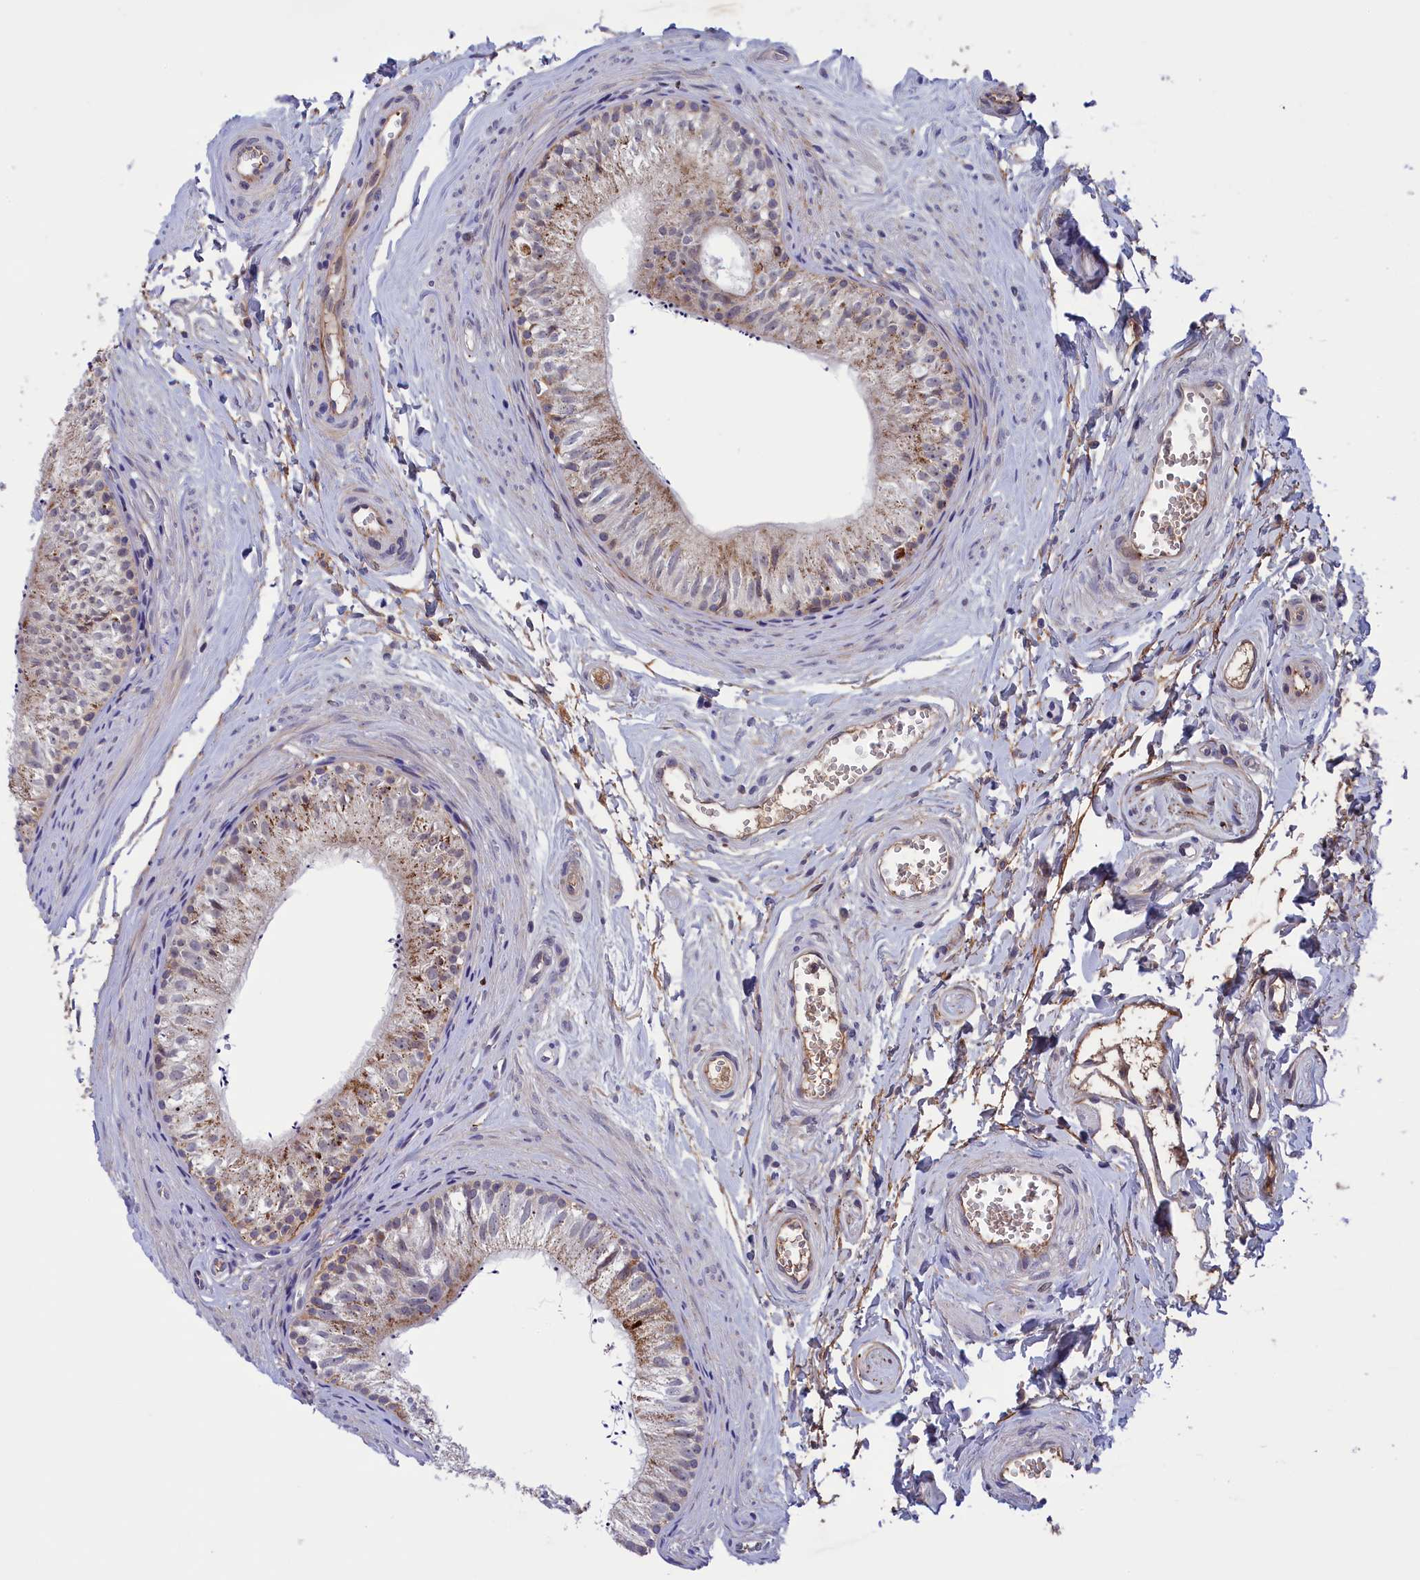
{"staining": {"intensity": "moderate", "quantity": "<25%", "location": "cytoplasmic/membranous"}, "tissue": "epididymis", "cell_type": "Glandular cells", "image_type": "normal", "snomed": [{"axis": "morphology", "description": "Normal tissue, NOS"}, {"axis": "topography", "description": "Epididymis"}], "caption": "IHC (DAB (3,3'-diaminobenzidine)) staining of unremarkable human epididymis shows moderate cytoplasmic/membranous protein staining in about <25% of glandular cells.", "gene": "STYX", "patient": {"sex": "male", "age": 56}}